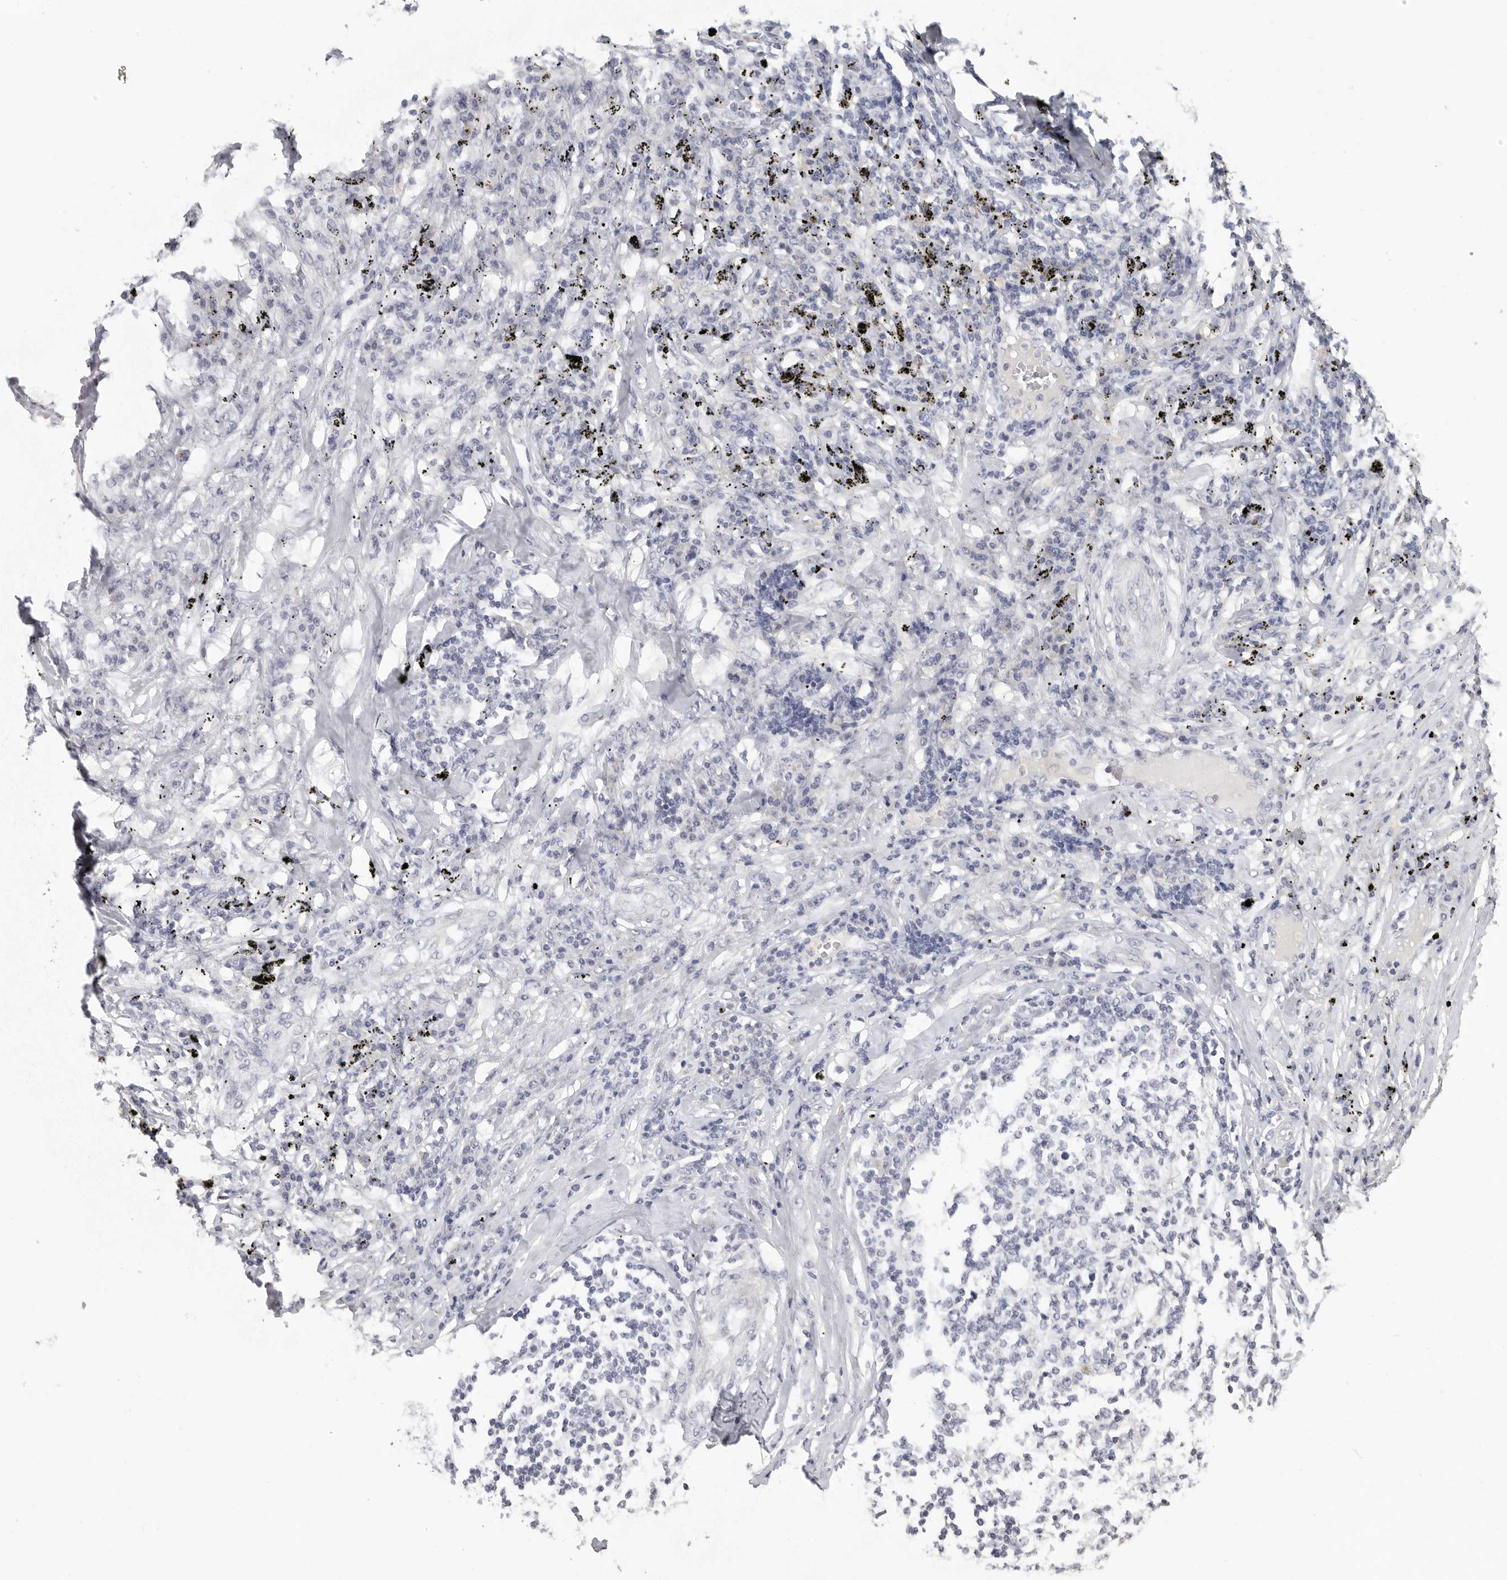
{"staining": {"intensity": "negative", "quantity": "none", "location": "none"}, "tissue": "lung cancer", "cell_type": "Tumor cells", "image_type": "cancer", "snomed": [{"axis": "morphology", "description": "Squamous cell carcinoma, NOS"}, {"axis": "topography", "description": "Lung"}], "caption": "Immunohistochemistry of human lung squamous cell carcinoma exhibits no staining in tumor cells.", "gene": "DNAJC11", "patient": {"sex": "female", "age": 63}}